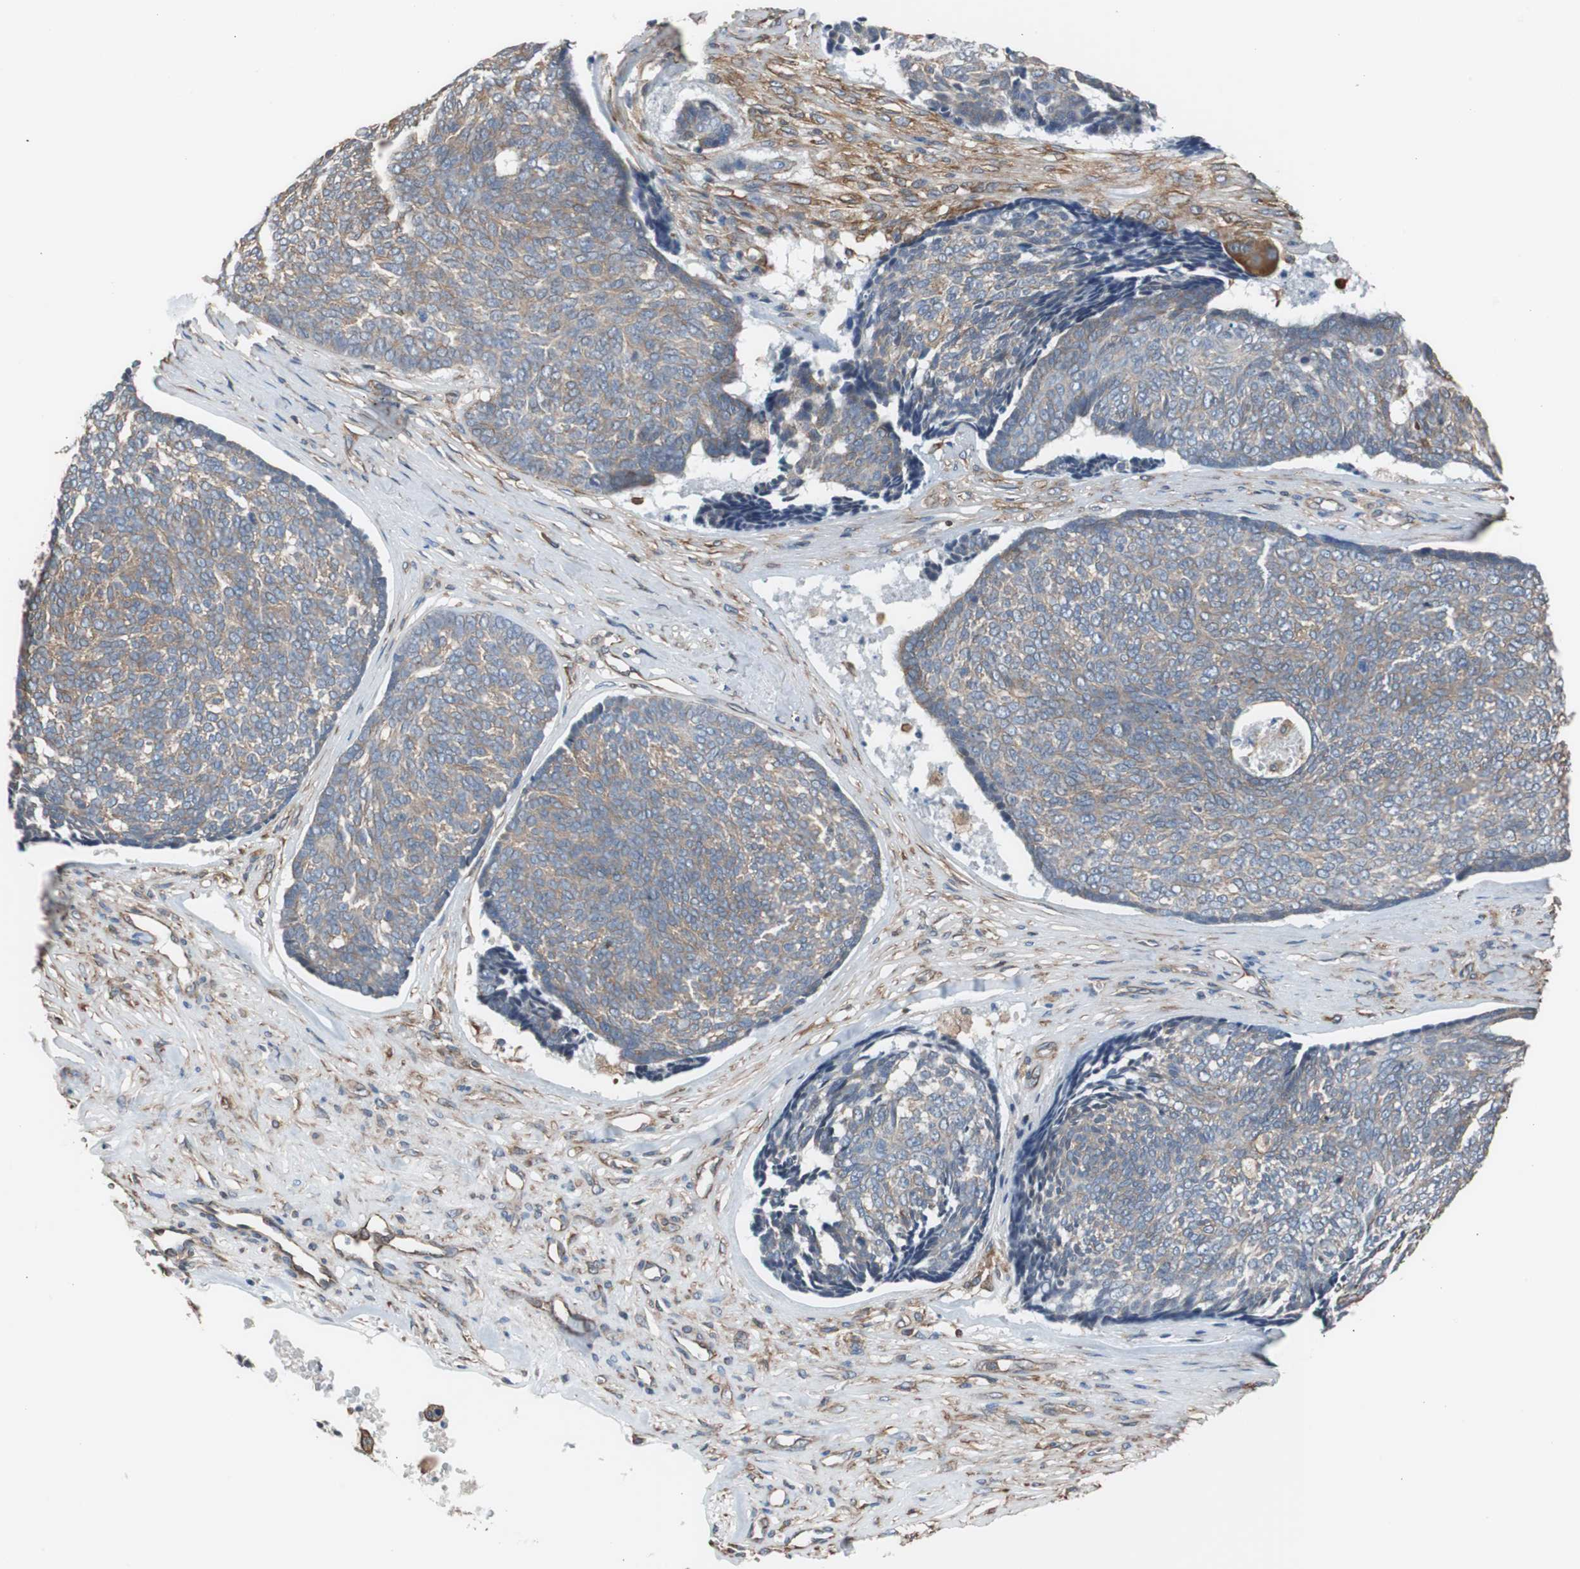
{"staining": {"intensity": "weak", "quantity": ">75%", "location": "cytoplasmic/membranous"}, "tissue": "skin cancer", "cell_type": "Tumor cells", "image_type": "cancer", "snomed": [{"axis": "morphology", "description": "Basal cell carcinoma"}, {"axis": "topography", "description": "Skin"}], "caption": "High-magnification brightfield microscopy of skin cancer (basal cell carcinoma) stained with DAB (3,3'-diaminobenzidine) (brown) and counterstained with hematoxylin (blue). tumor cells exhibit weak cytoplasmic/membranous expression is seen in approximately>75% of cells. (Stains: DAB (3,3'-diaminobenzidine) in brown, nuclei in blue, Microscopy: brightfield microscopy at high magnification).", "gene": "KIF3B", "patient": {"sex": "male", "age": 84}}